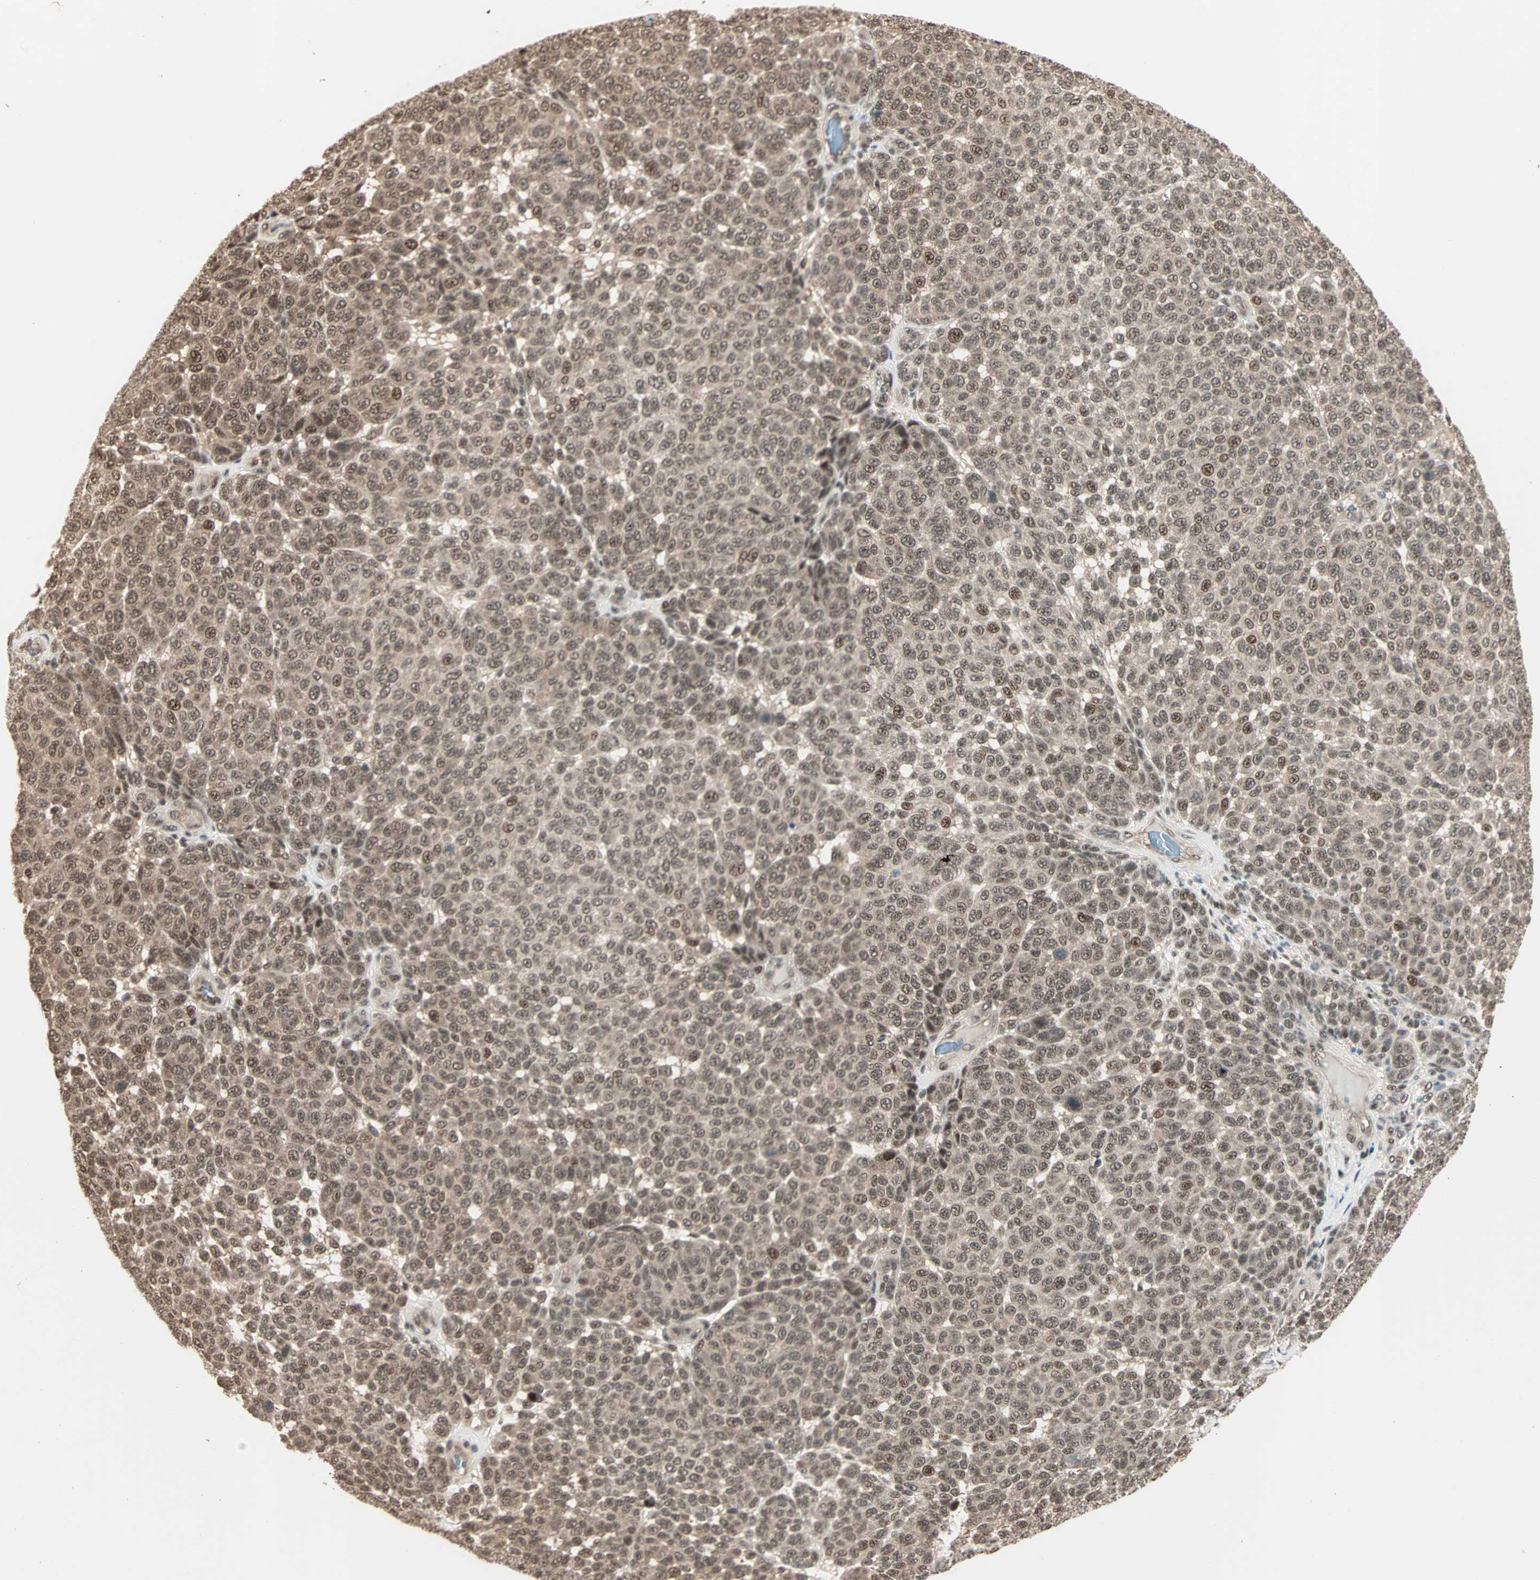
{"staining": {"intensity": "moderate", "quantity": ">75%", "location": "cytoplasmic/membranous,nuclear"}, "tissue": "melanoma", "cell_type": "Tumor cells", "image_type": "cancer", "snomed": [{"axis": "morphology", "description": "Malignant melanoma, NOS"}, {"axis": "topography", "description": "Skin"}], "caption": "Tumor cells demonstrate medium levels of moderate cytoplasmic/membranous and nuclear positivity in approximately >75% of cells in human melanoma.", "gene": "ZNF701", "patient": {"sex": "male", "age": 59}}